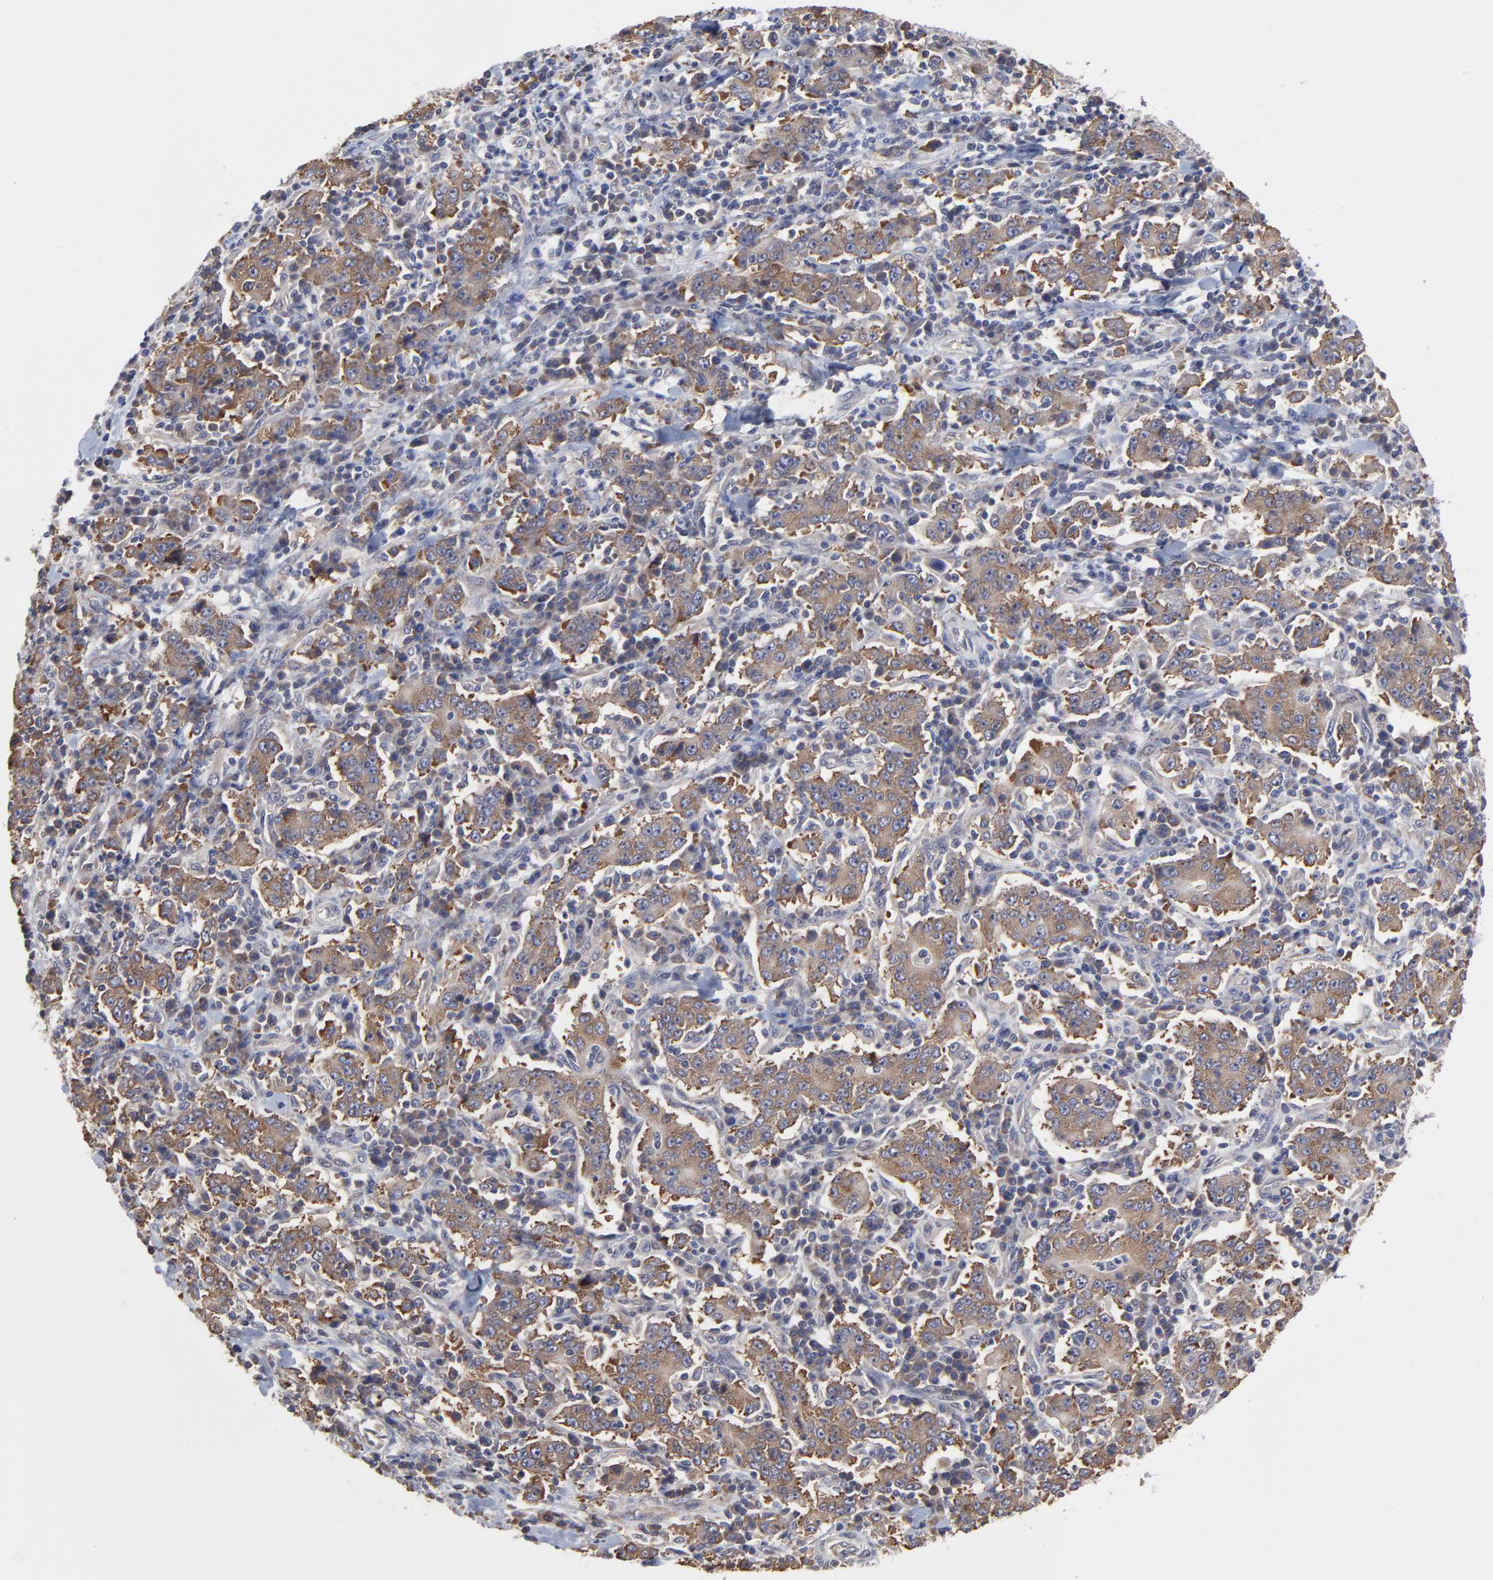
{"staining": {"intensity": "moderate", "quantity": ">75%", "location": "cytoplasmic/membranous"}, "tissue": "stomach cancer", "cell_type": "Tumor cells", "image_type": "cancer", "snomed": [{"axis": "morphology", "description": "Normal tissue, NOS"}, {"axis": "morphology", "description": "Adenocarcinoma, NOS"}, {"axis": "topography", "description": "Stomach, upper"}, {"axis": "topography", "description": "Stomach"}], "caption": "Moderate cytoplasmic/membranous protein positivity is seen in approximately >75% of tumor cells in stomach cancer.", "gene": "CCT2", "patient": {"sex": "male", "age": 59}}